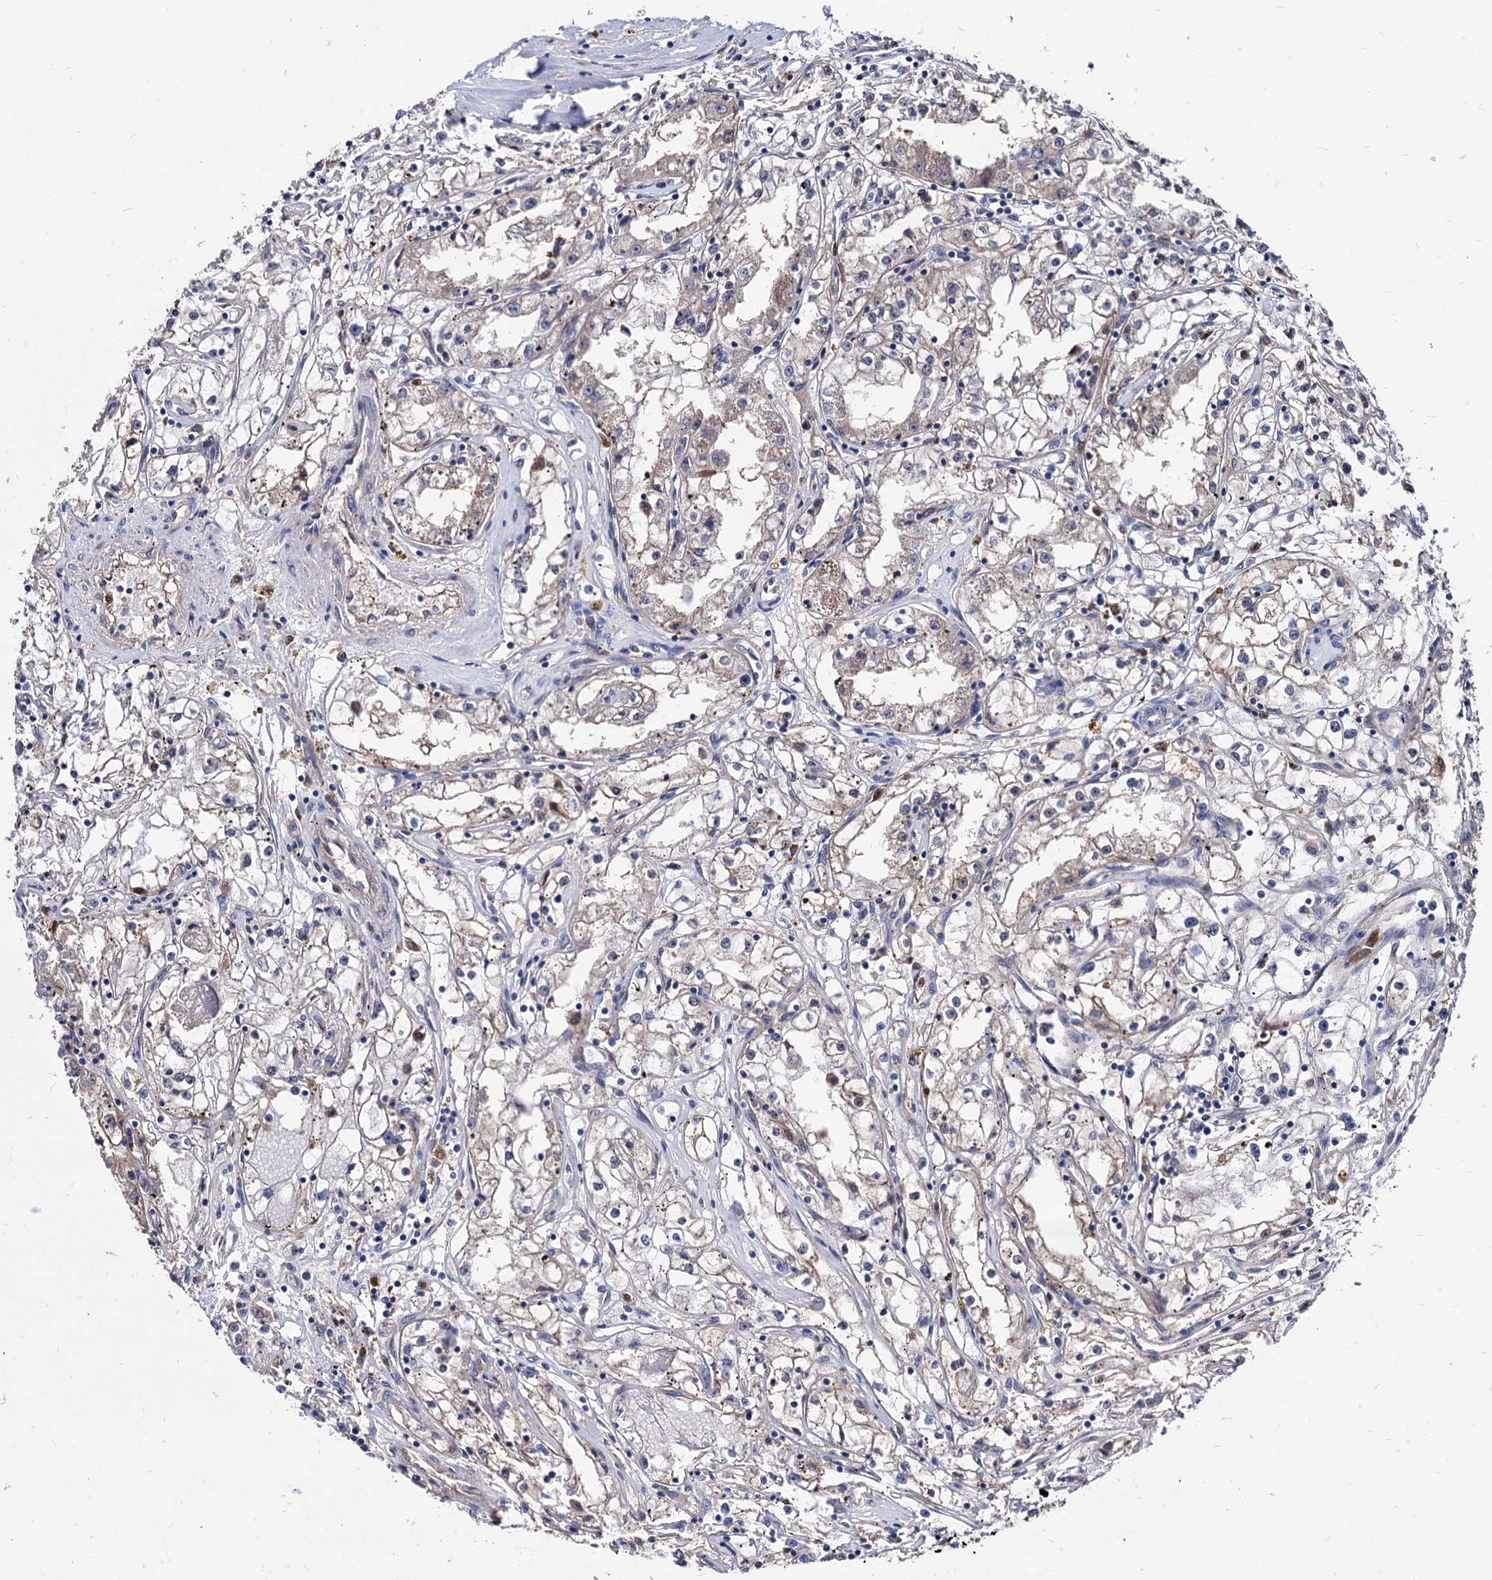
{"staining": {"intensity": "weak", "quantity": "25%-75%", "location": "cytoplasmic/membranous"}, "tissue": "renal cancer", "cell_type": "Tumor cells", "image_type": "cancer", "snomed": [{"axis": "morphology", "description": "Adenocarcinoma, NOS"}, {"axis": "topography", "description": "Kidney"}], "caption": "Human renal cancer stained with a protein marker displays weak staining in tumor cells.", "gene": "CPPED1", "patient": {"sex": "male", "age": 56}}